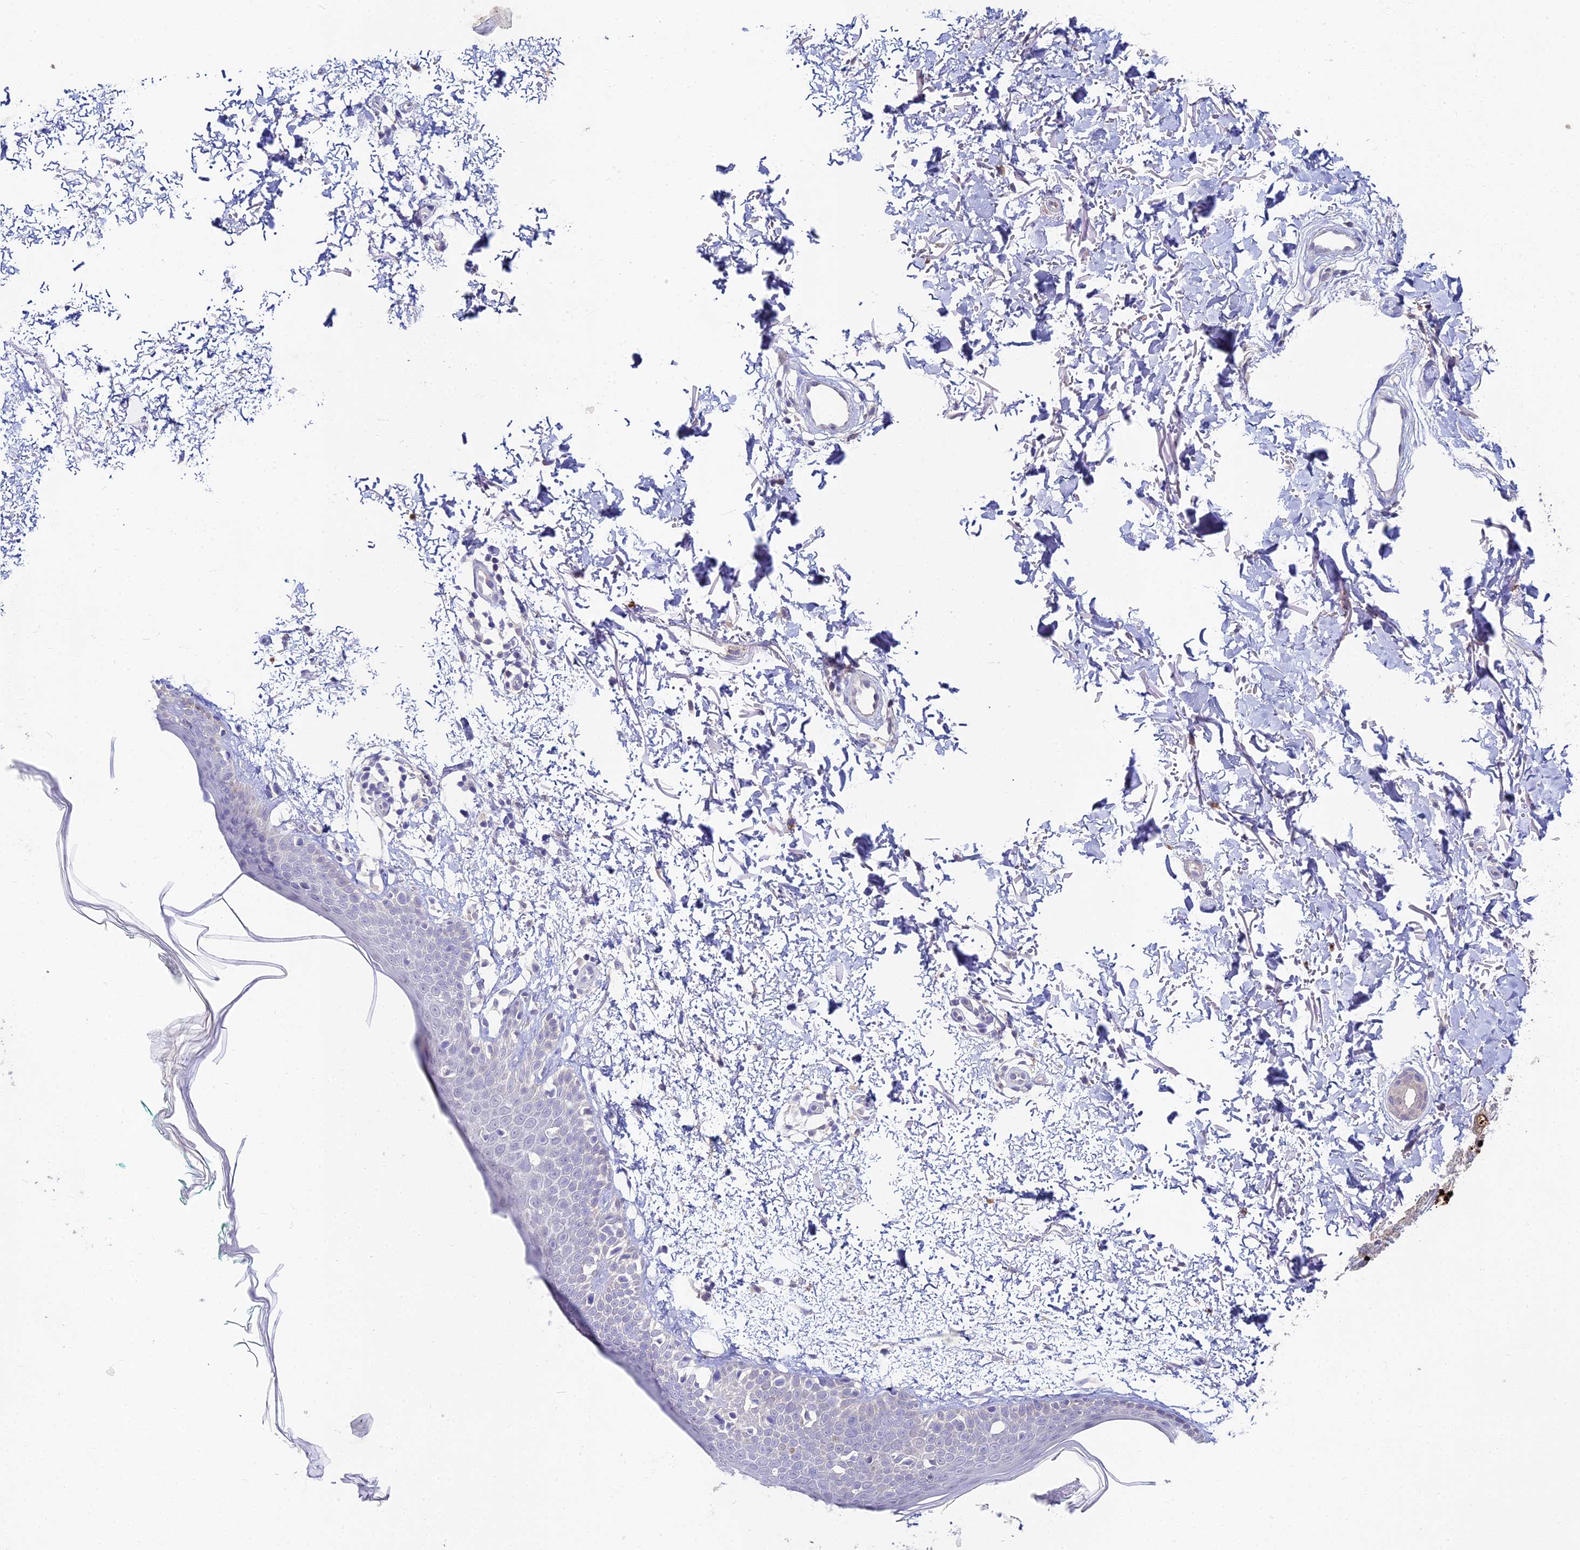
{"staining": {"intensity": "negative", "quantity": "none", "location": "none"}, "tissue": "skin", "cell_type": "Fibroblasts", "image_type": "normal", "snomed": [{"axis": "morphology", "description": "Normal tissue, NOS"}, {"axis": "topography", "description": "Skin"}], "caption": "An image of skin stained for a protein exhibits no brown staining in fibroblasts.", "gene": "WDR43", "patient": {"sex": "male", "age": 66}}